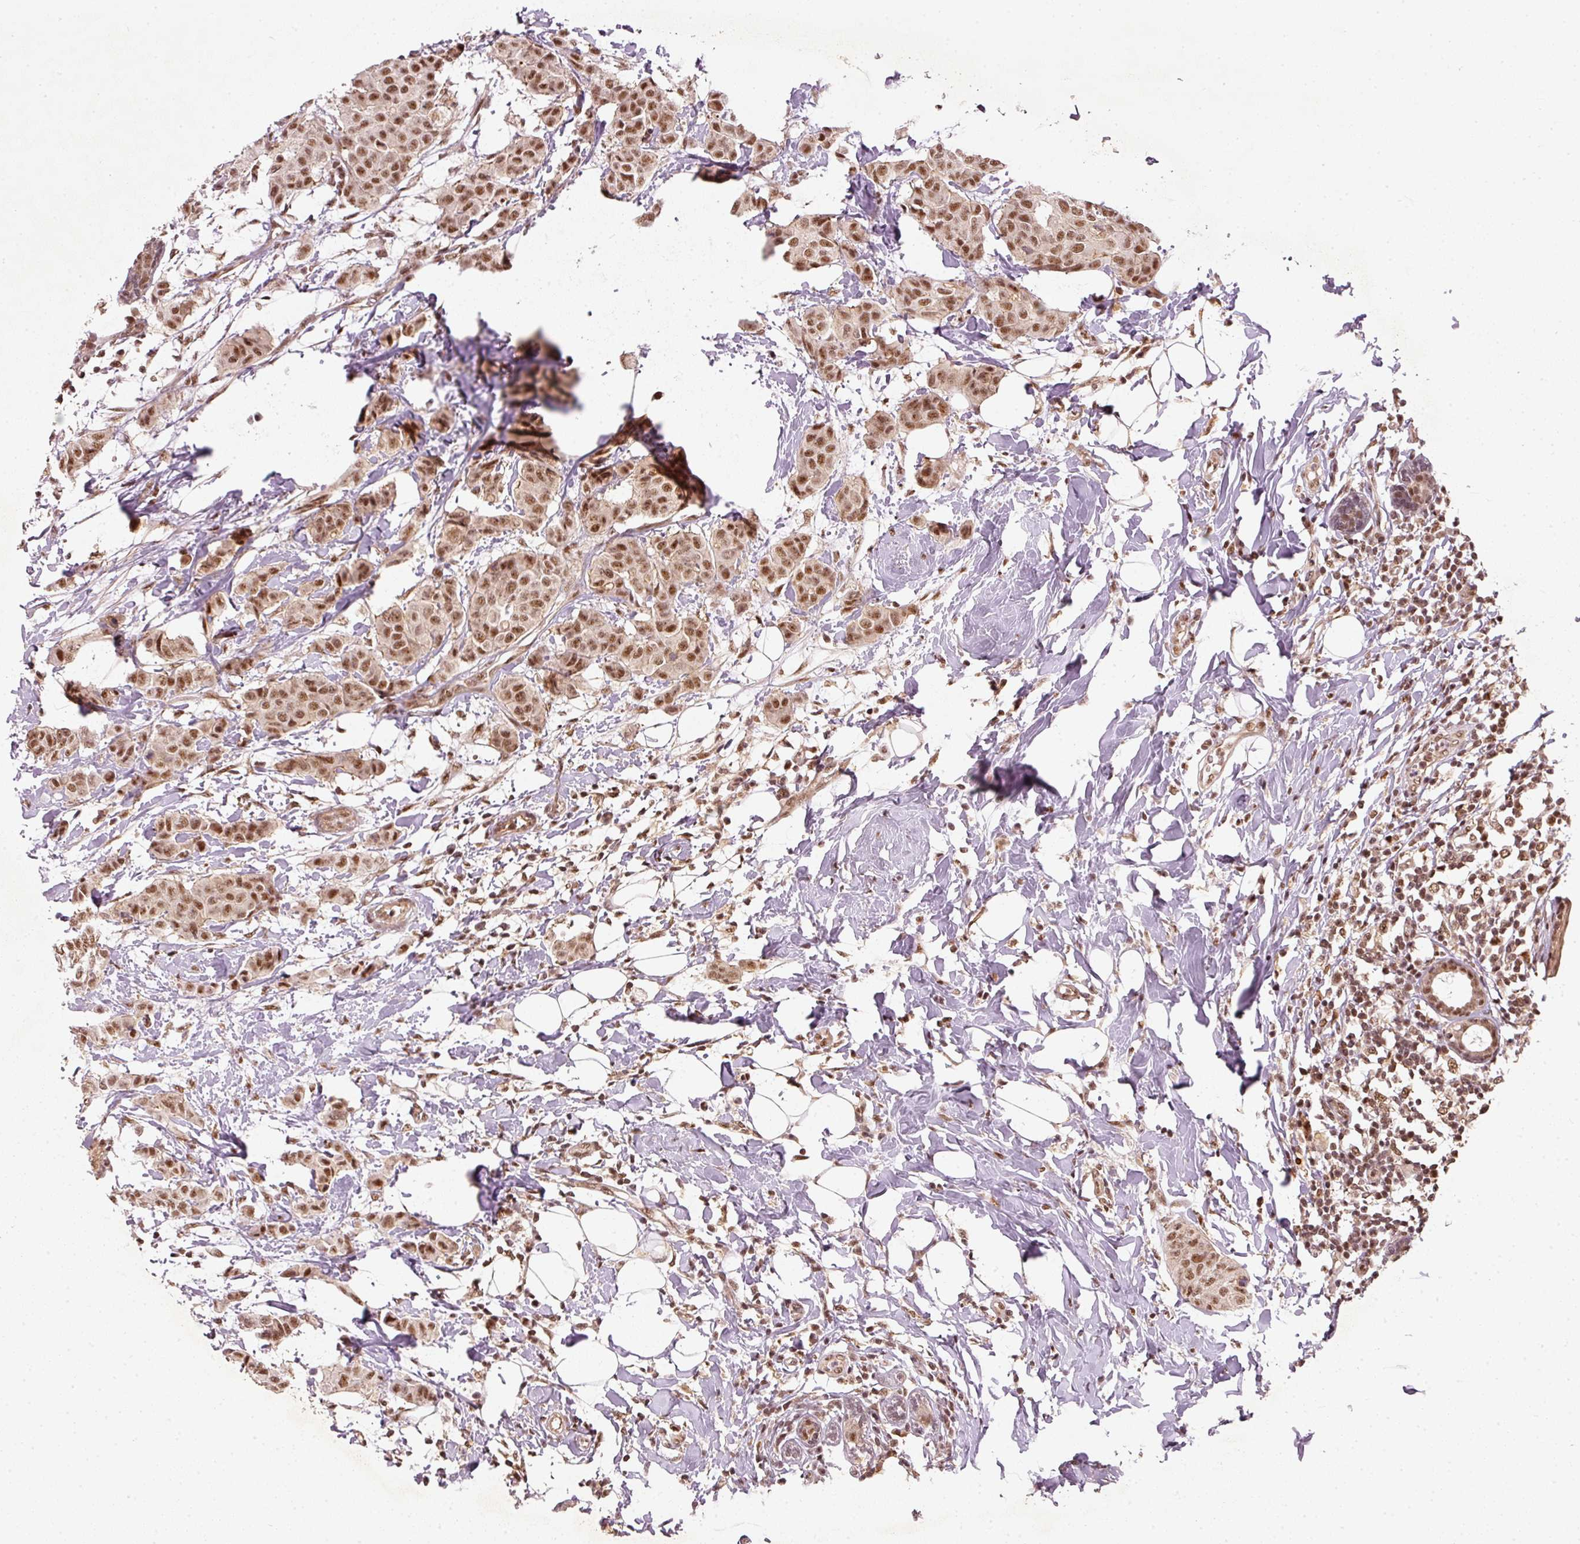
{"staining": {"intensity": "moderate", "quantity": ">75%", "location": "nuclear"}, "tissue": "breast cancer", "cell_type": "Tumor cells", "image_type": "cancer", "snomed": [{"axis": "morphology", "description": "Duct carcinoma"}, {"axis": "topography", "description": "Breast"}], "caption": "Breast infiltrating ductal carcinoma stained with IHC displays moderate nuclear positivity in approximately >75% of tumor cells.", "gene": "THOC6", "patient": {"sex": "female", "age": 40}}